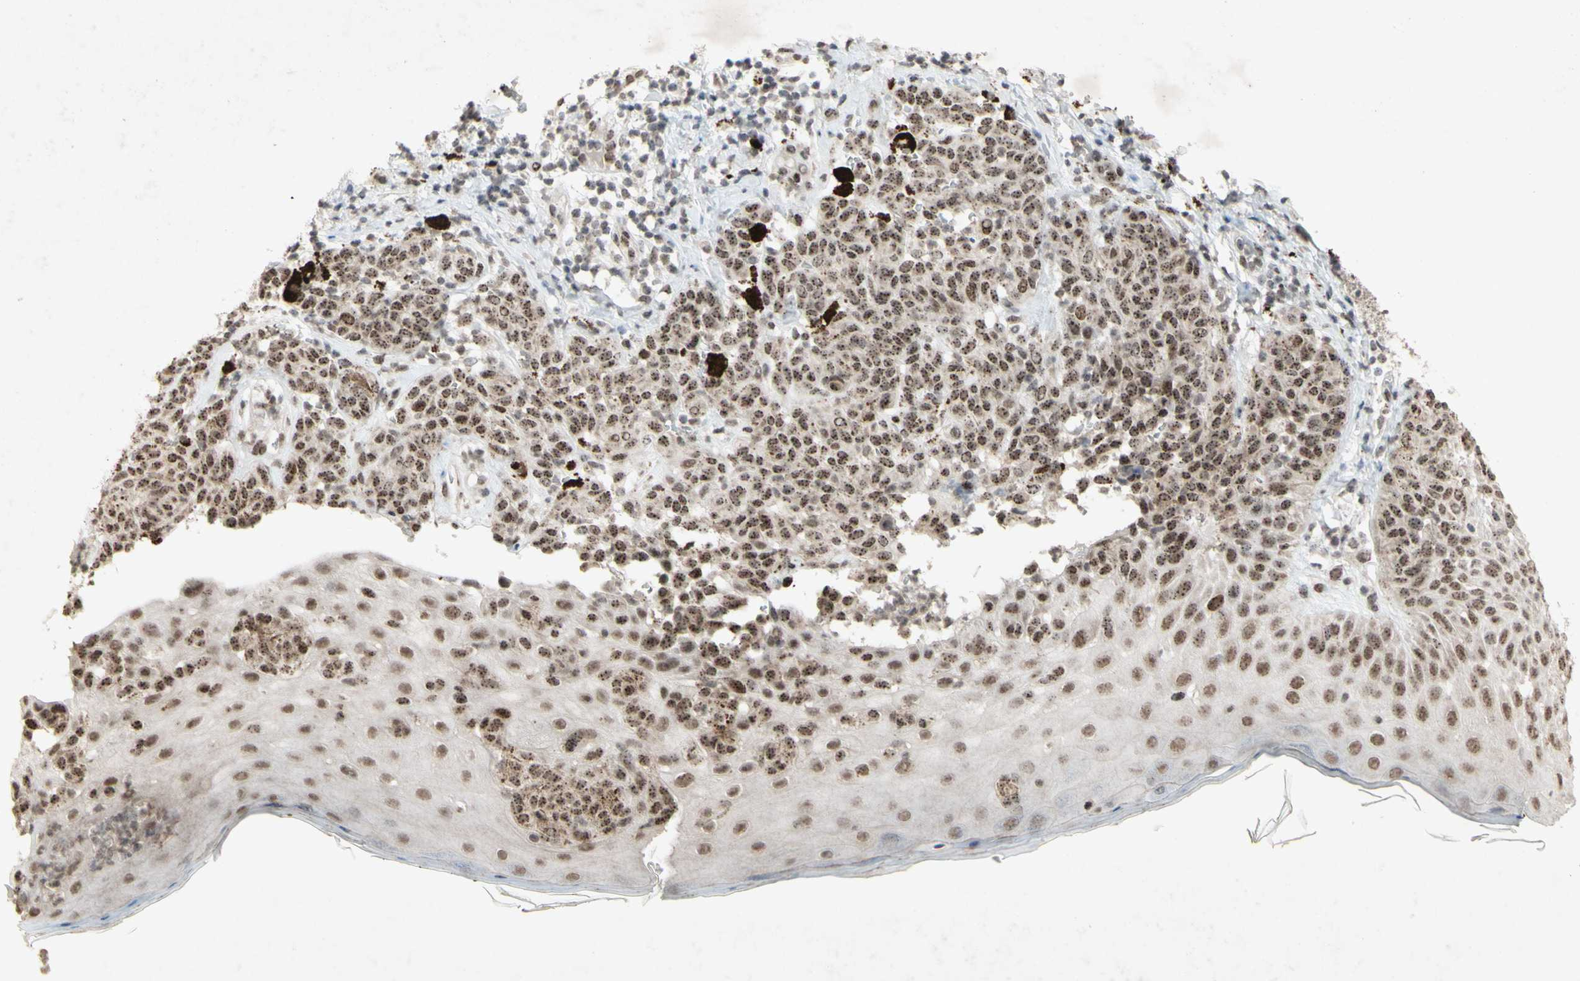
{"staining": {"intensity": "strong", "quantity": ">75%", "location": "nuclear"}, "tissue": "melanoma", "cell_type": "Tumor cells", "image_type": "cancer", "snomed": [{"axis": "morphology", "description": "Malignant melanoma, NOS"}, {"axis": "topography", "description": "Skin"}], "caption": "The immunohistochemical stain labels strong nuclear expression in tumor cells of melanoma tissue.", "gene": "CENPB", "patient": {"sex": "male", "age": 64}}